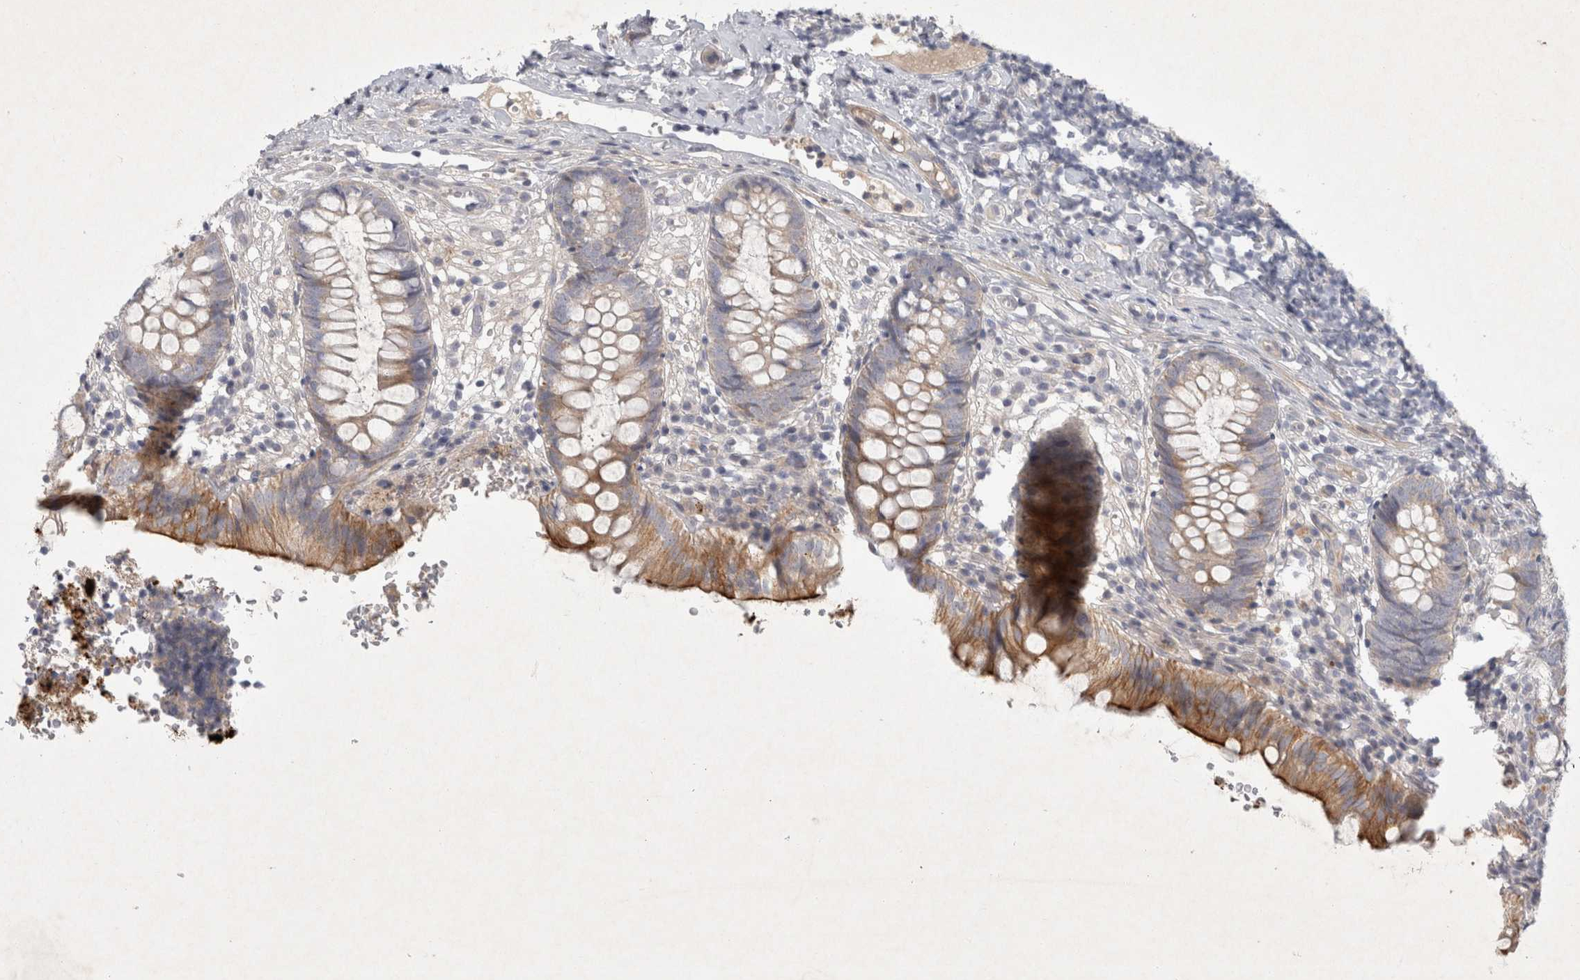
{"staining": {"intensity": "strong", "quantity": ">75%", "location": "cytoplasmic/membranous"}, "tissue": "appendix", "cell_type": "Glandular cells", "image_type": "normal", "snomed": [{"axis": "morphology", "description": "Normal tissue, NOS"}, {"axis": "topography", "description": "Appendix"}], "caption": "Strong cytoplasmic/membranous expression is present in approximately >75% of glandular cells in normal appendix.", "gene": "BZW2", "patient": {"sex": "male", "age": 8}}